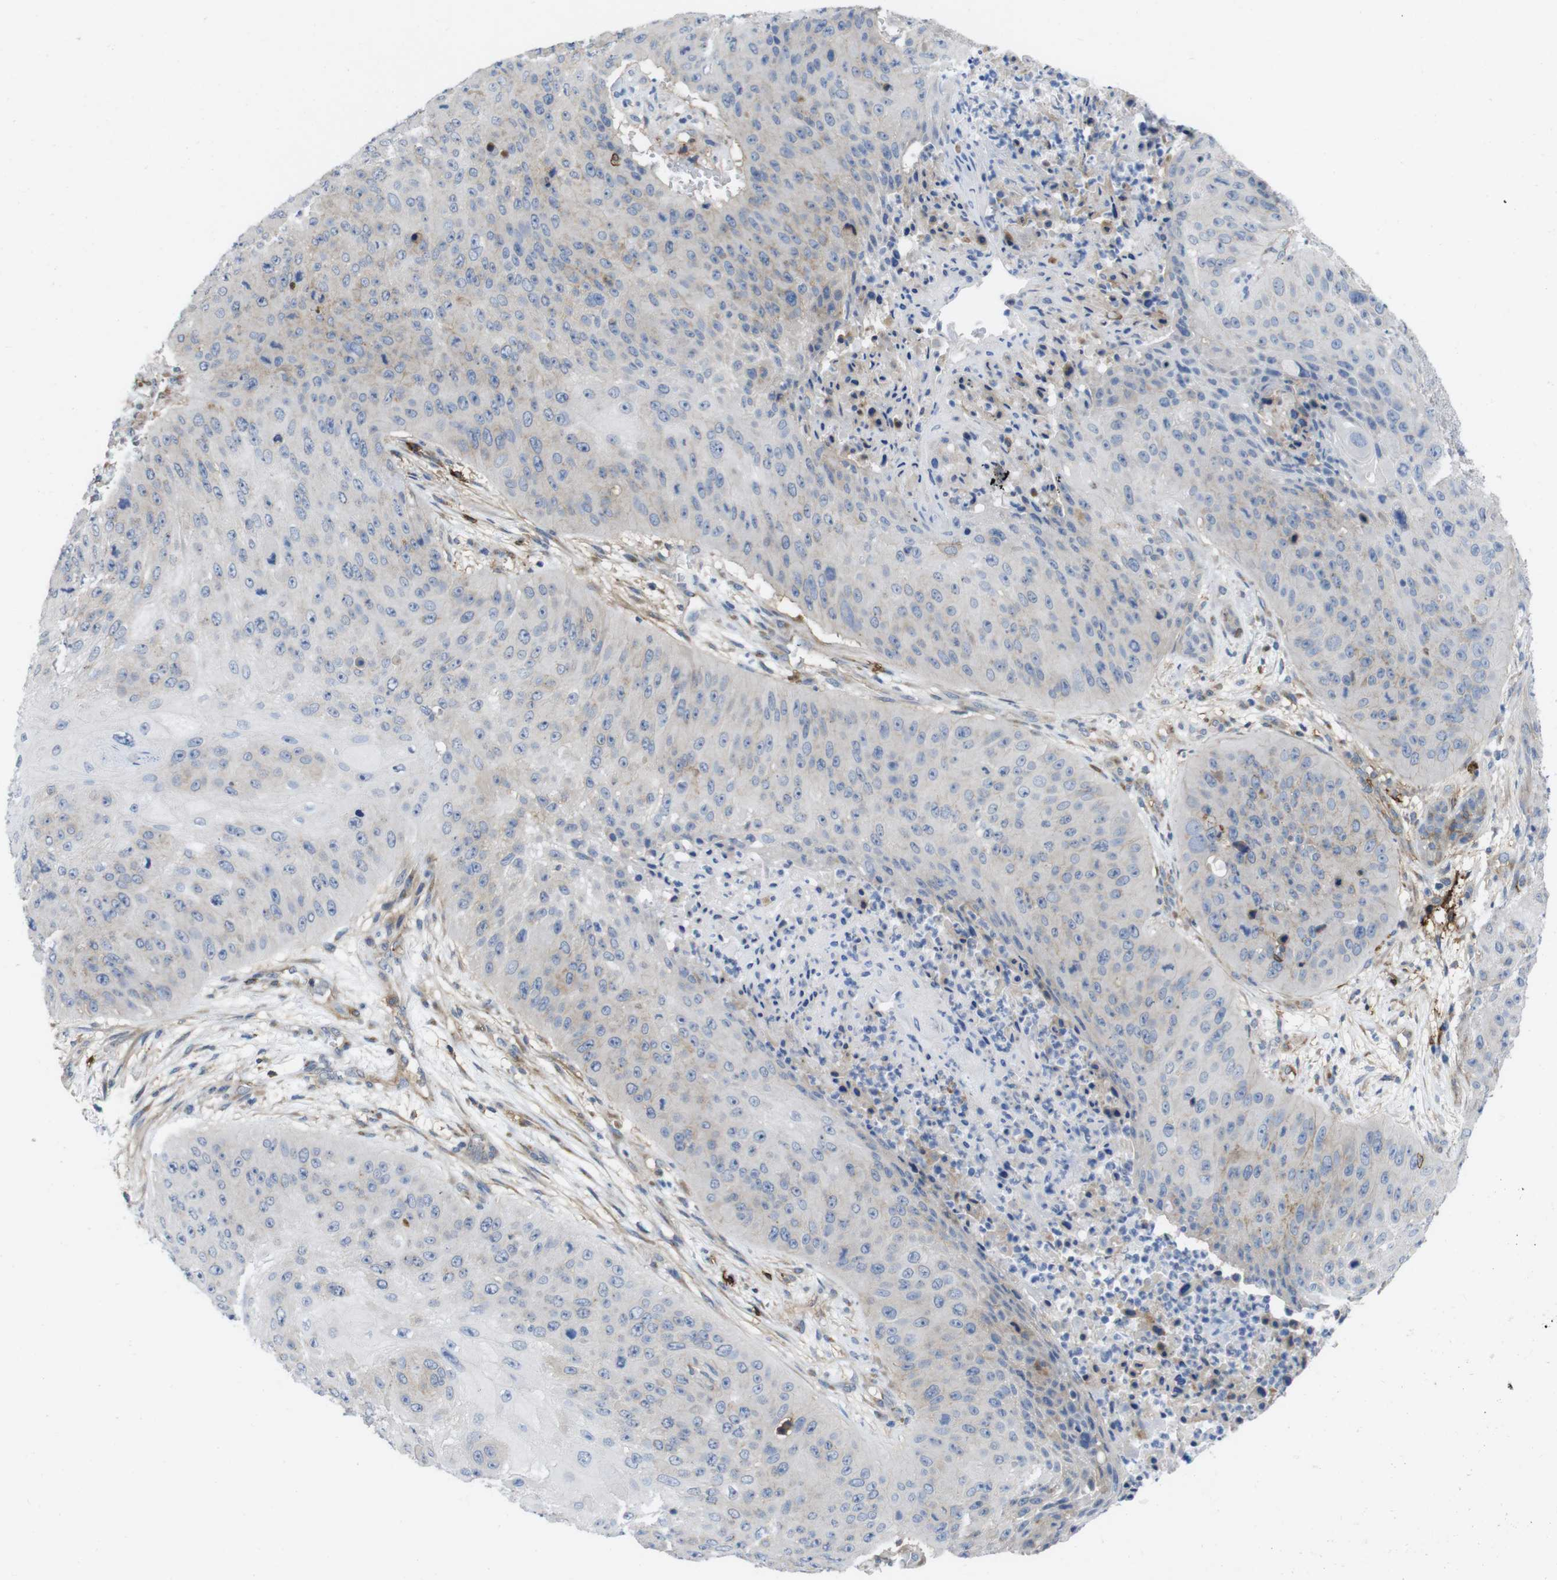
{"staining": {"intensity": "weak", "quantity": "<25%", "location": "cytoplasmic/membranous"}, "tissue": "skin cancer", "cell_type": "Tumor cells", "image_type": "cancer", "snomed": [{"axis": "morphology", "description": "Squamous cell carcinoma, NOS"}, {"axis": "topography", "description": "Skin"}], "caption": "This is an immunohistochemistry image of human skin cancer (squamous cell carcinoma). There is no expression in tumor cells.", "gene": "CCR6", "patient": {"sex": "female", "age": 80}}